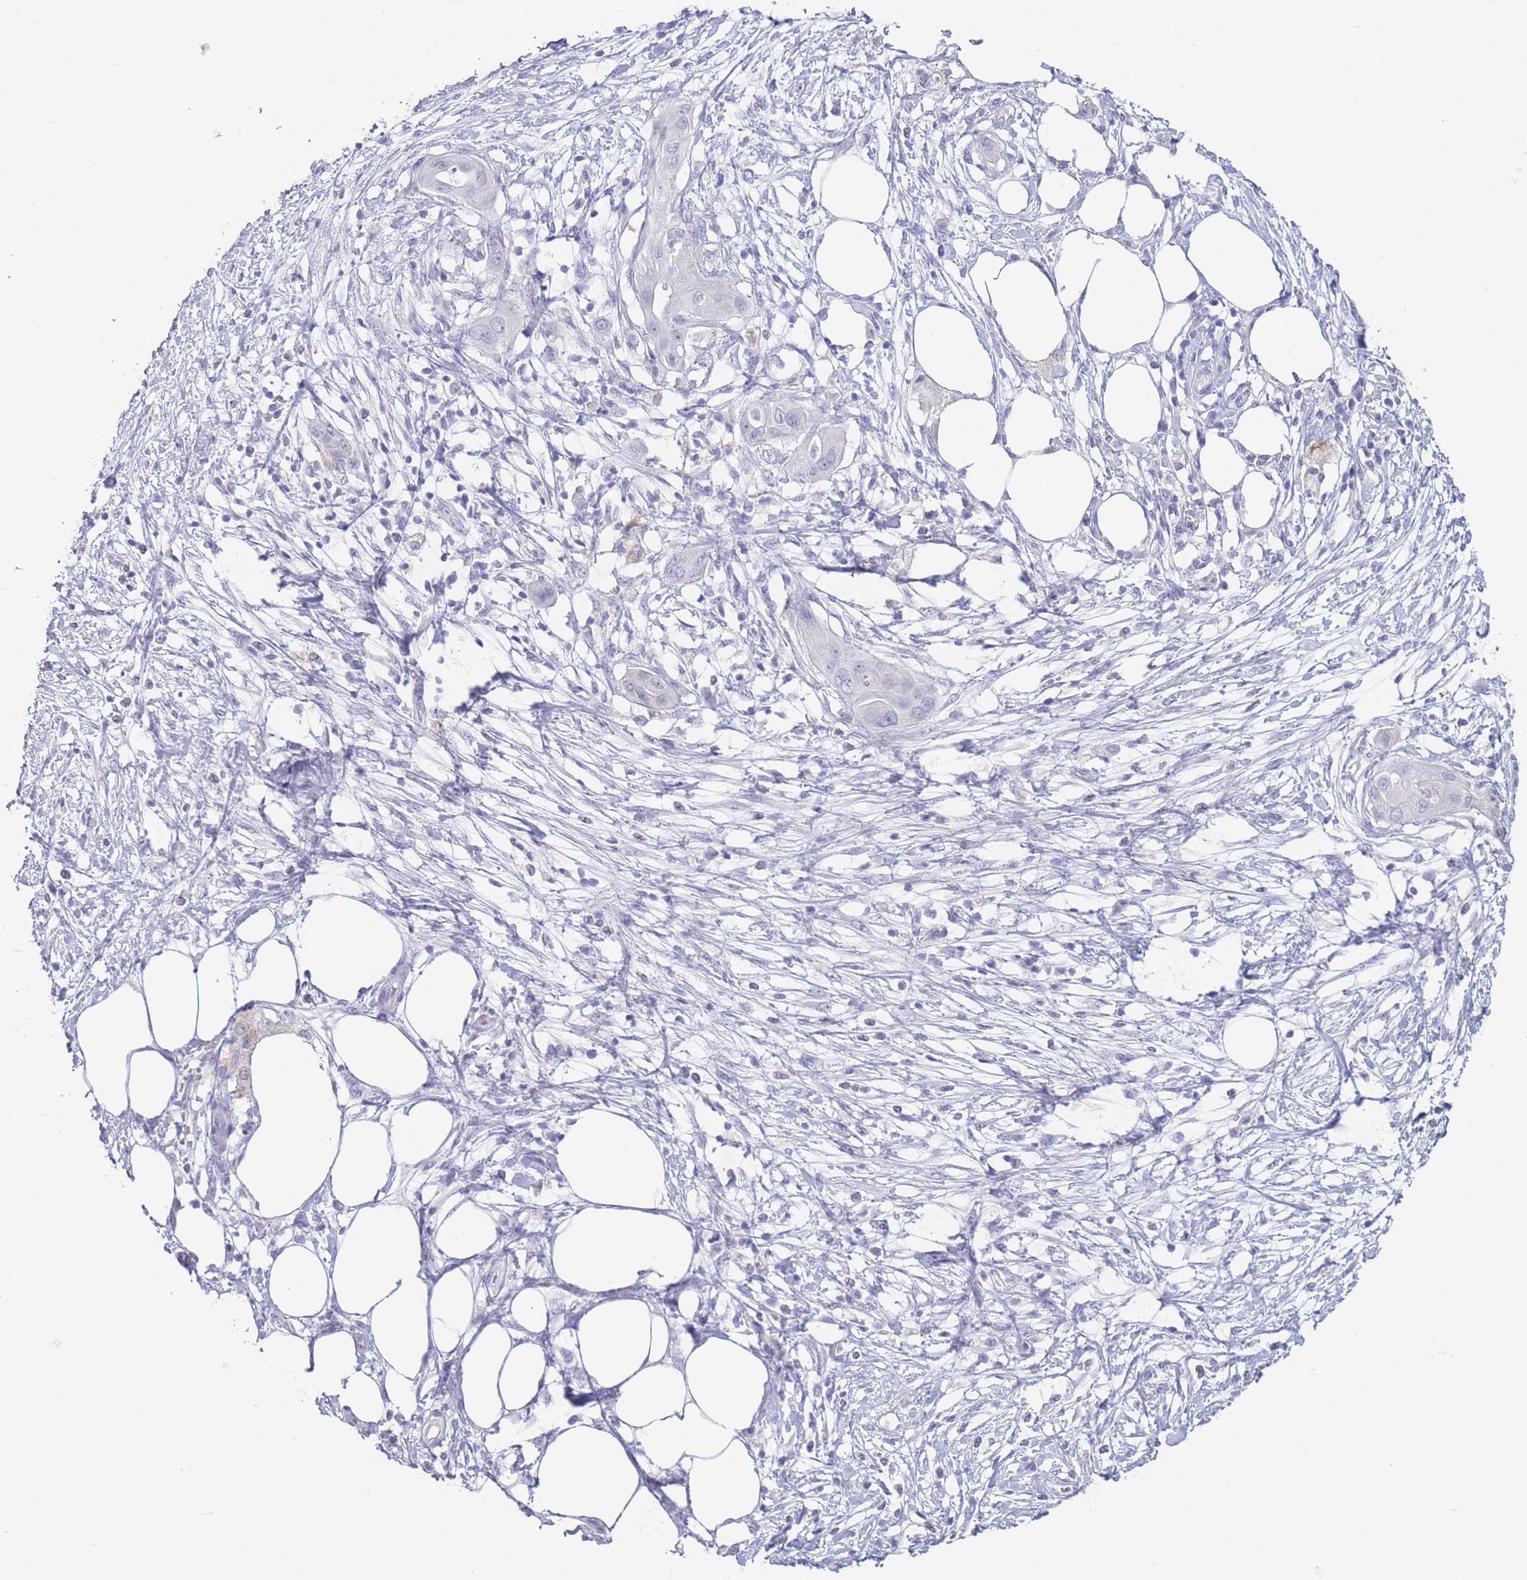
{"staining": {"intensity": "negative", "quantity": "none", "location": "none"}, "tissue": "pancreatic cancer", "cell_type": "Tumor cells", "image_type": "cancer", "snomed": [{"axis": "morphology", "description": "Adenocarcinoma, NOS"}, {"axis": "topography", "description": "Pancreas"}], "caption": "Histopathology image shows no significant protein staining in tumor cells of adenocarcinoma (pancreatic).", "gene": "CD37", "patient": {"sex": "male", "age": 68}}